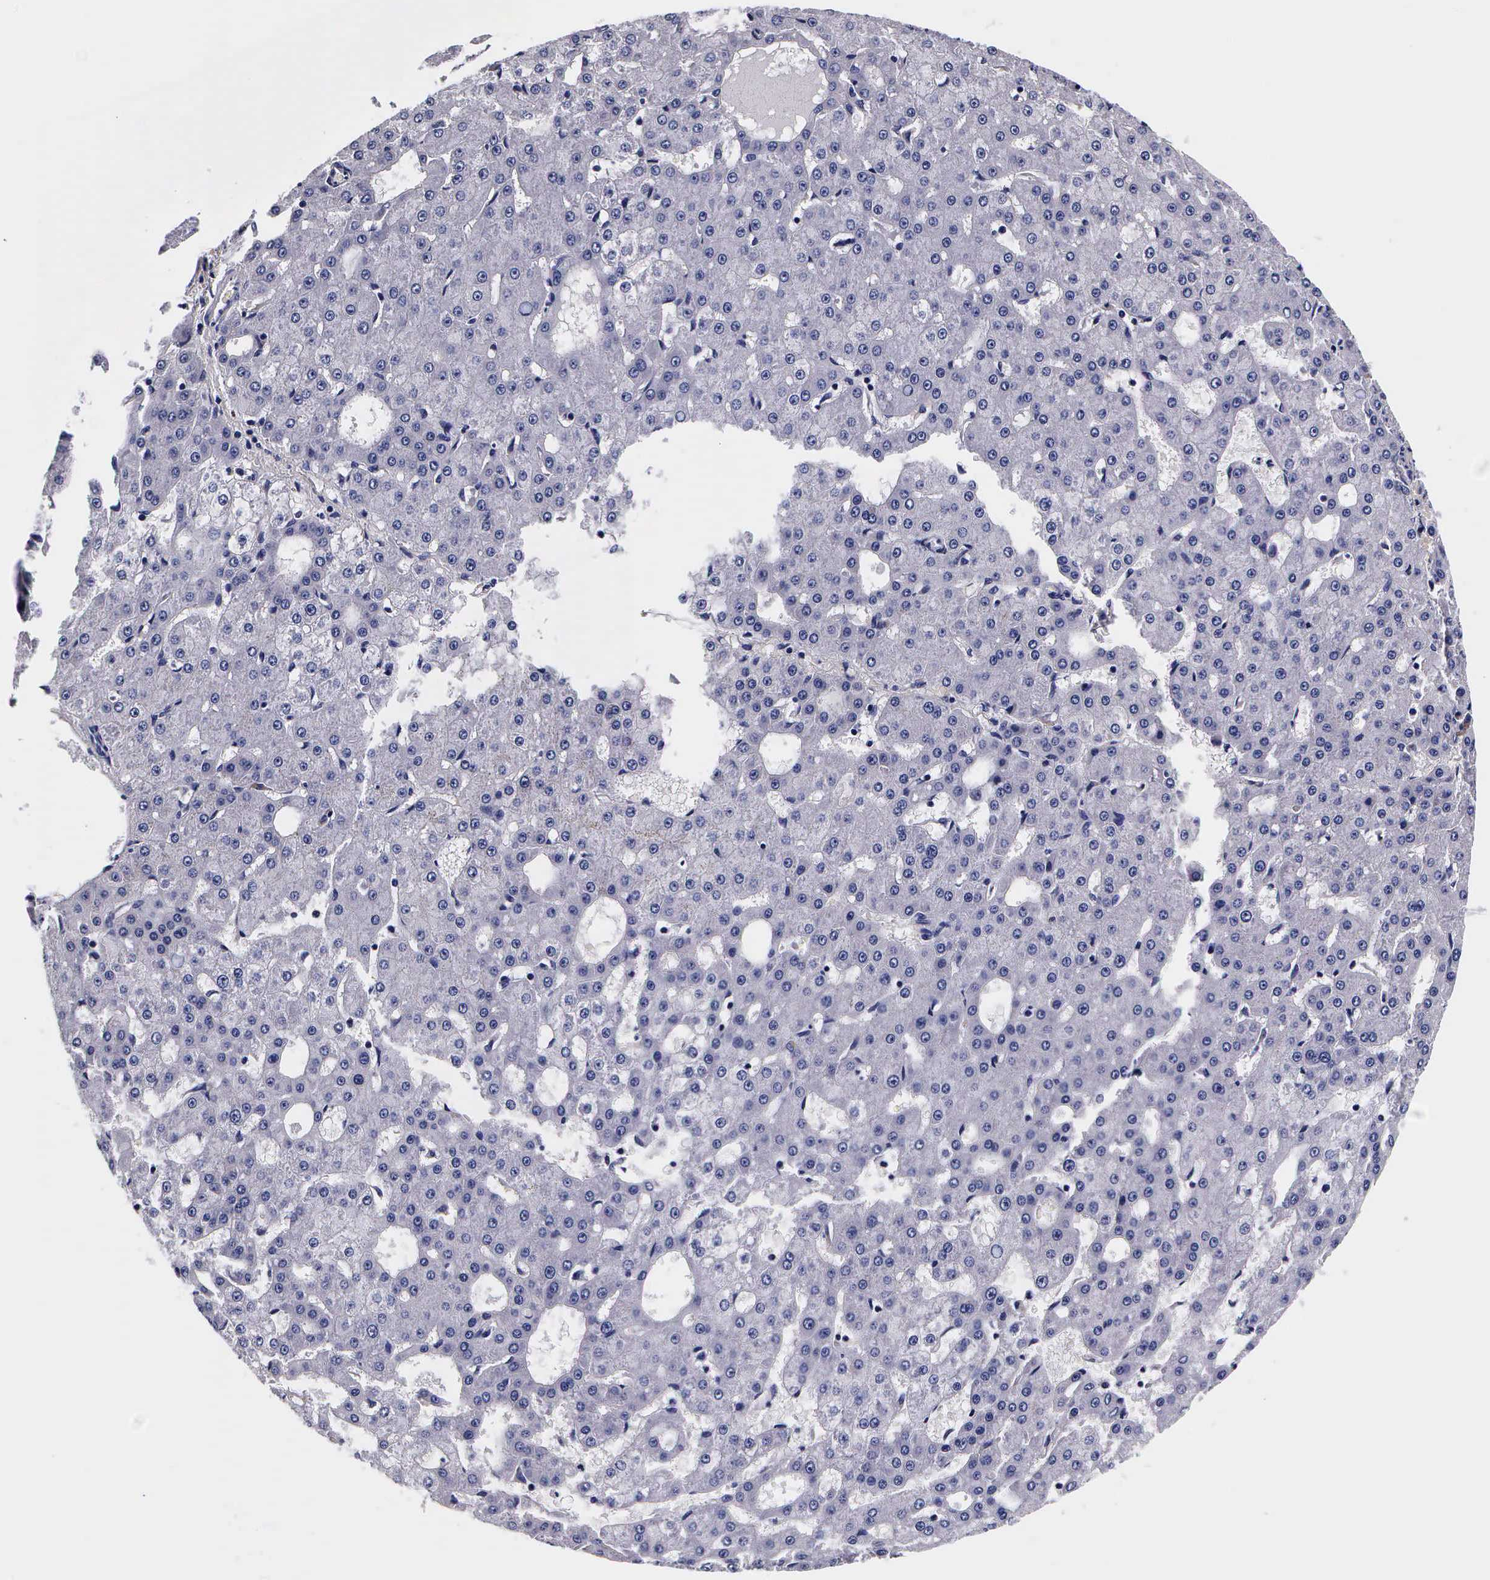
{"staining": {"intensity": "negative", "quantity": "none", "location": "none"}, "tissue": "liver cancer", "cell_type": "Tumor cells", "image_type": "cancer", "snomed": [{"axis": "morphology", "description": "Carcinoma, Hepatocellular, NOS"}, {"axis": "topography", "description": "Liver"}], "caption": "This is an immunohistochemistry (IHC) photomicrograph of human hepatocellular carcinoma (liver). There is no staining in tumor cells.", "gene": "IAPP", "patient": {"sex": "male", "age": 47}}